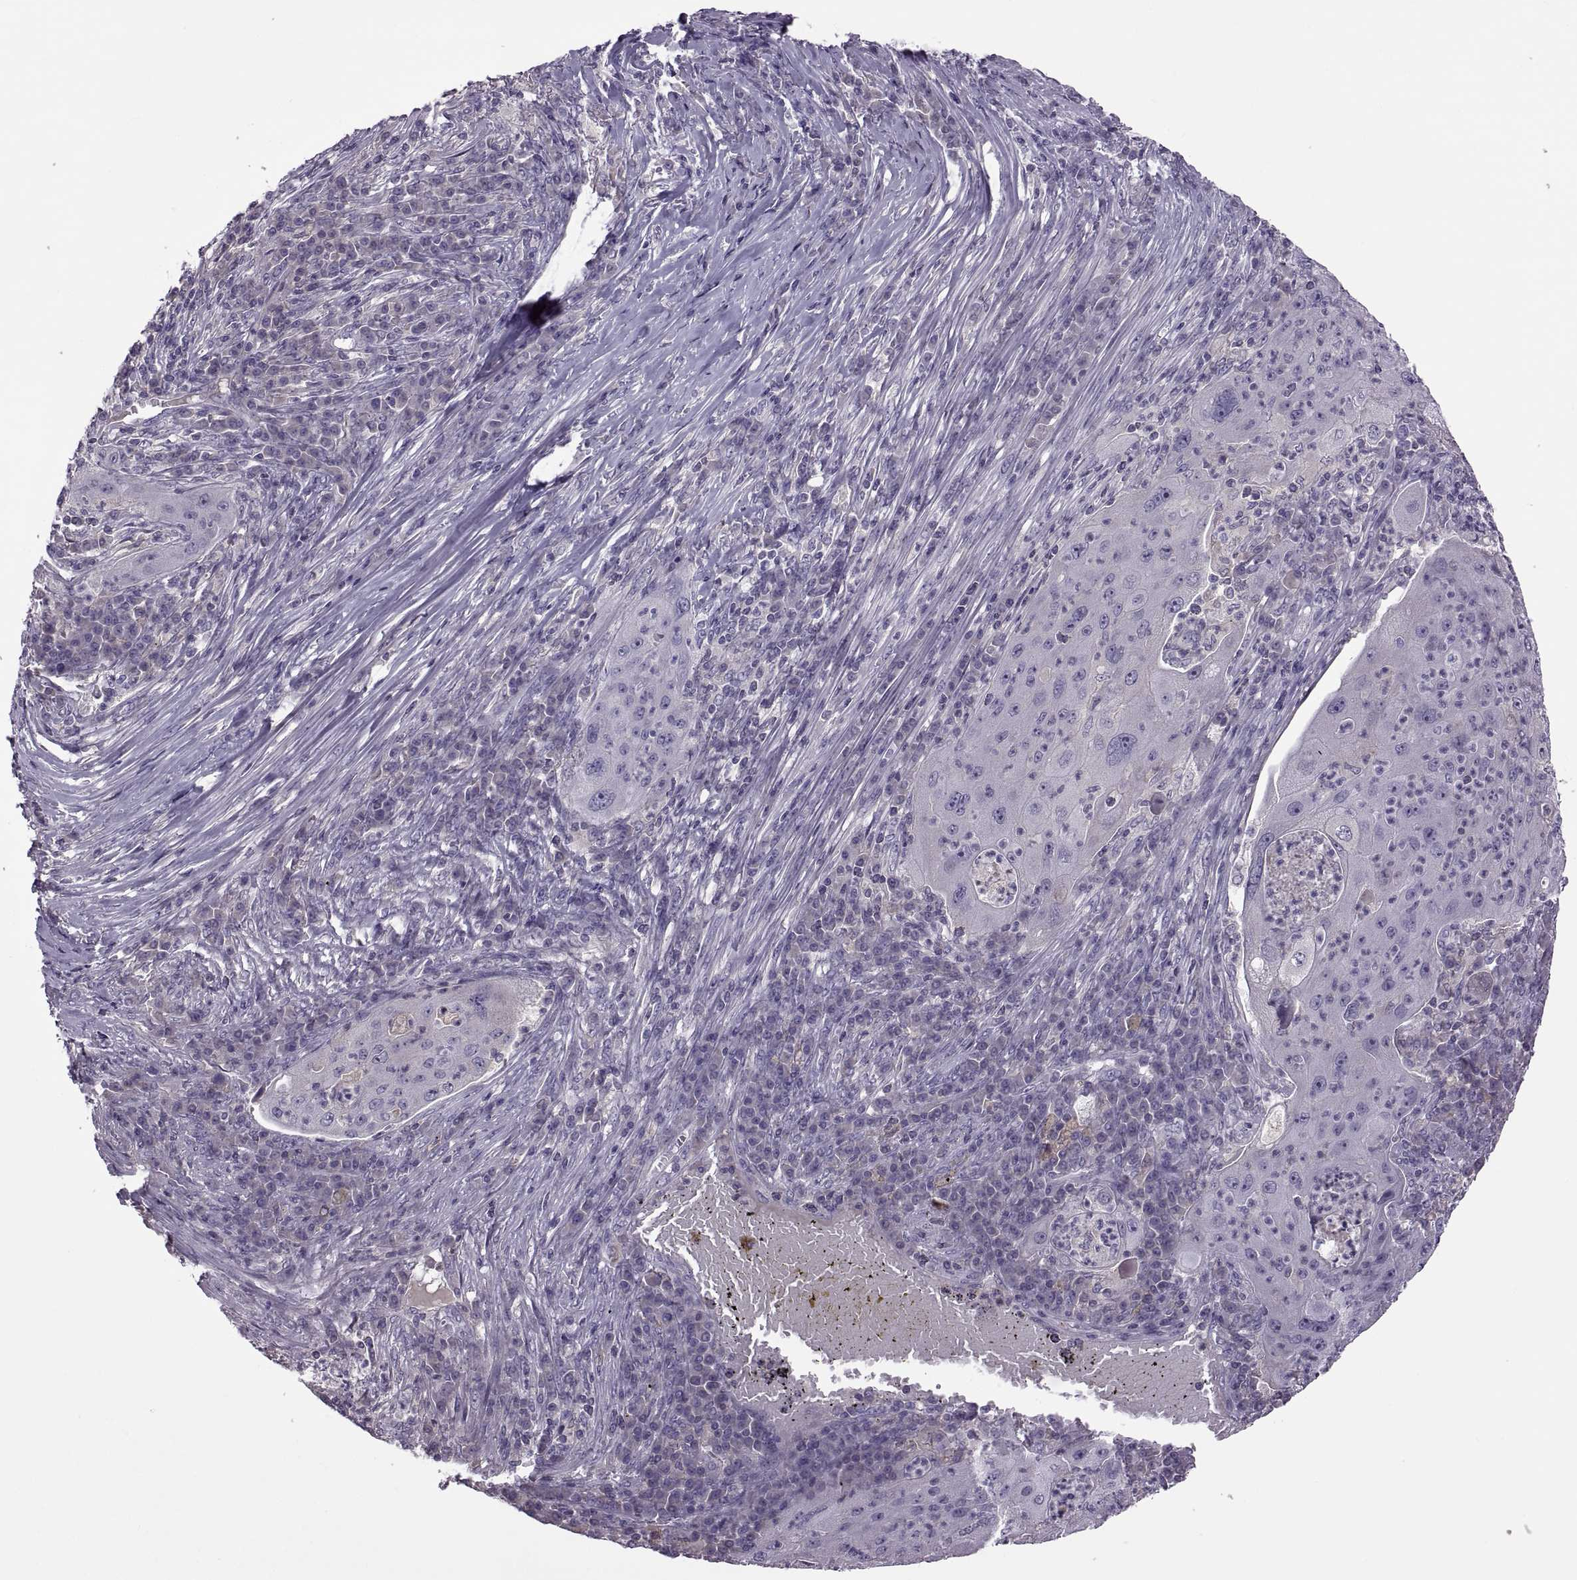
{"staining": {"intensity": "negative", "quantity": "none", "location": "none"}, "tissue": "lung cancer", "cell_type": "Tumor cells", "image_type": "cancer", "snomed": [{"axis": "morphology", "description": "Squamous cell carcinoma, NOS"}, {"axis": "topography", "description": "Lung"}], "caption": "Immunohistochemical staining of human lung squamous cell carcinoma displays no significant positivity in tumor cells.", "gene": "RSPH6A", "patient": {"sex": "female", "age": 59}}